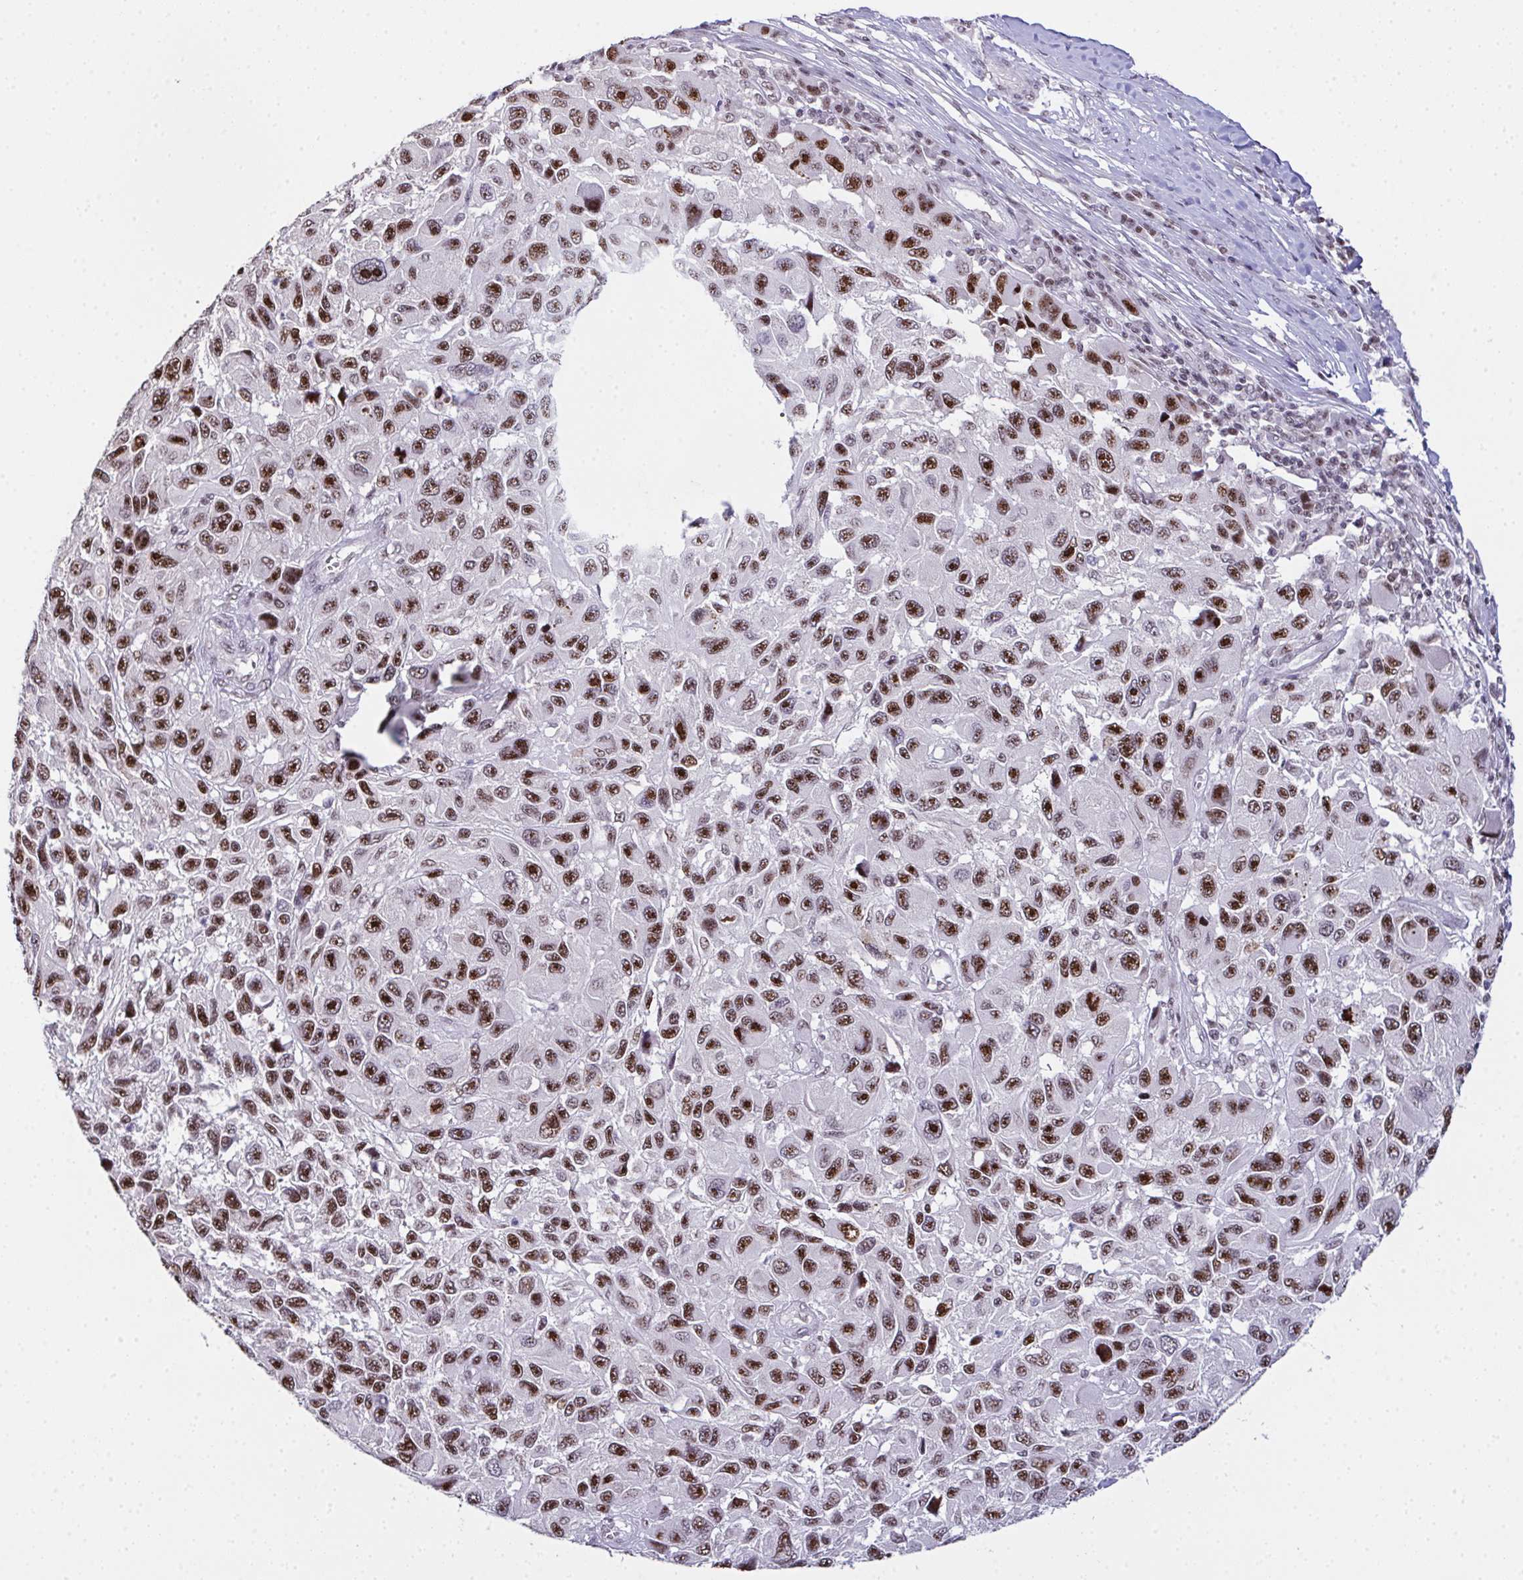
{"staining": {"intensity": "strong", "quantity": ">75%", "location": "nuclear"}, "tissue": "melanoma", "cell_type": "Tumor cells", "image_type": "cancer", "snomed": [{"axis": "morphology", "description": "Malignant melanoma, NOS"}, {"axis": "topography", "description": "Skin"}], "caption": "Immunohistochemistry micrograph of human melanoma stained for a protein (brown), which displays high levels of strong nuclear staining in approximately >75% of tumor cells.", "gene": "ZNF800", "patient": {"sex": "male", "age": 53}}